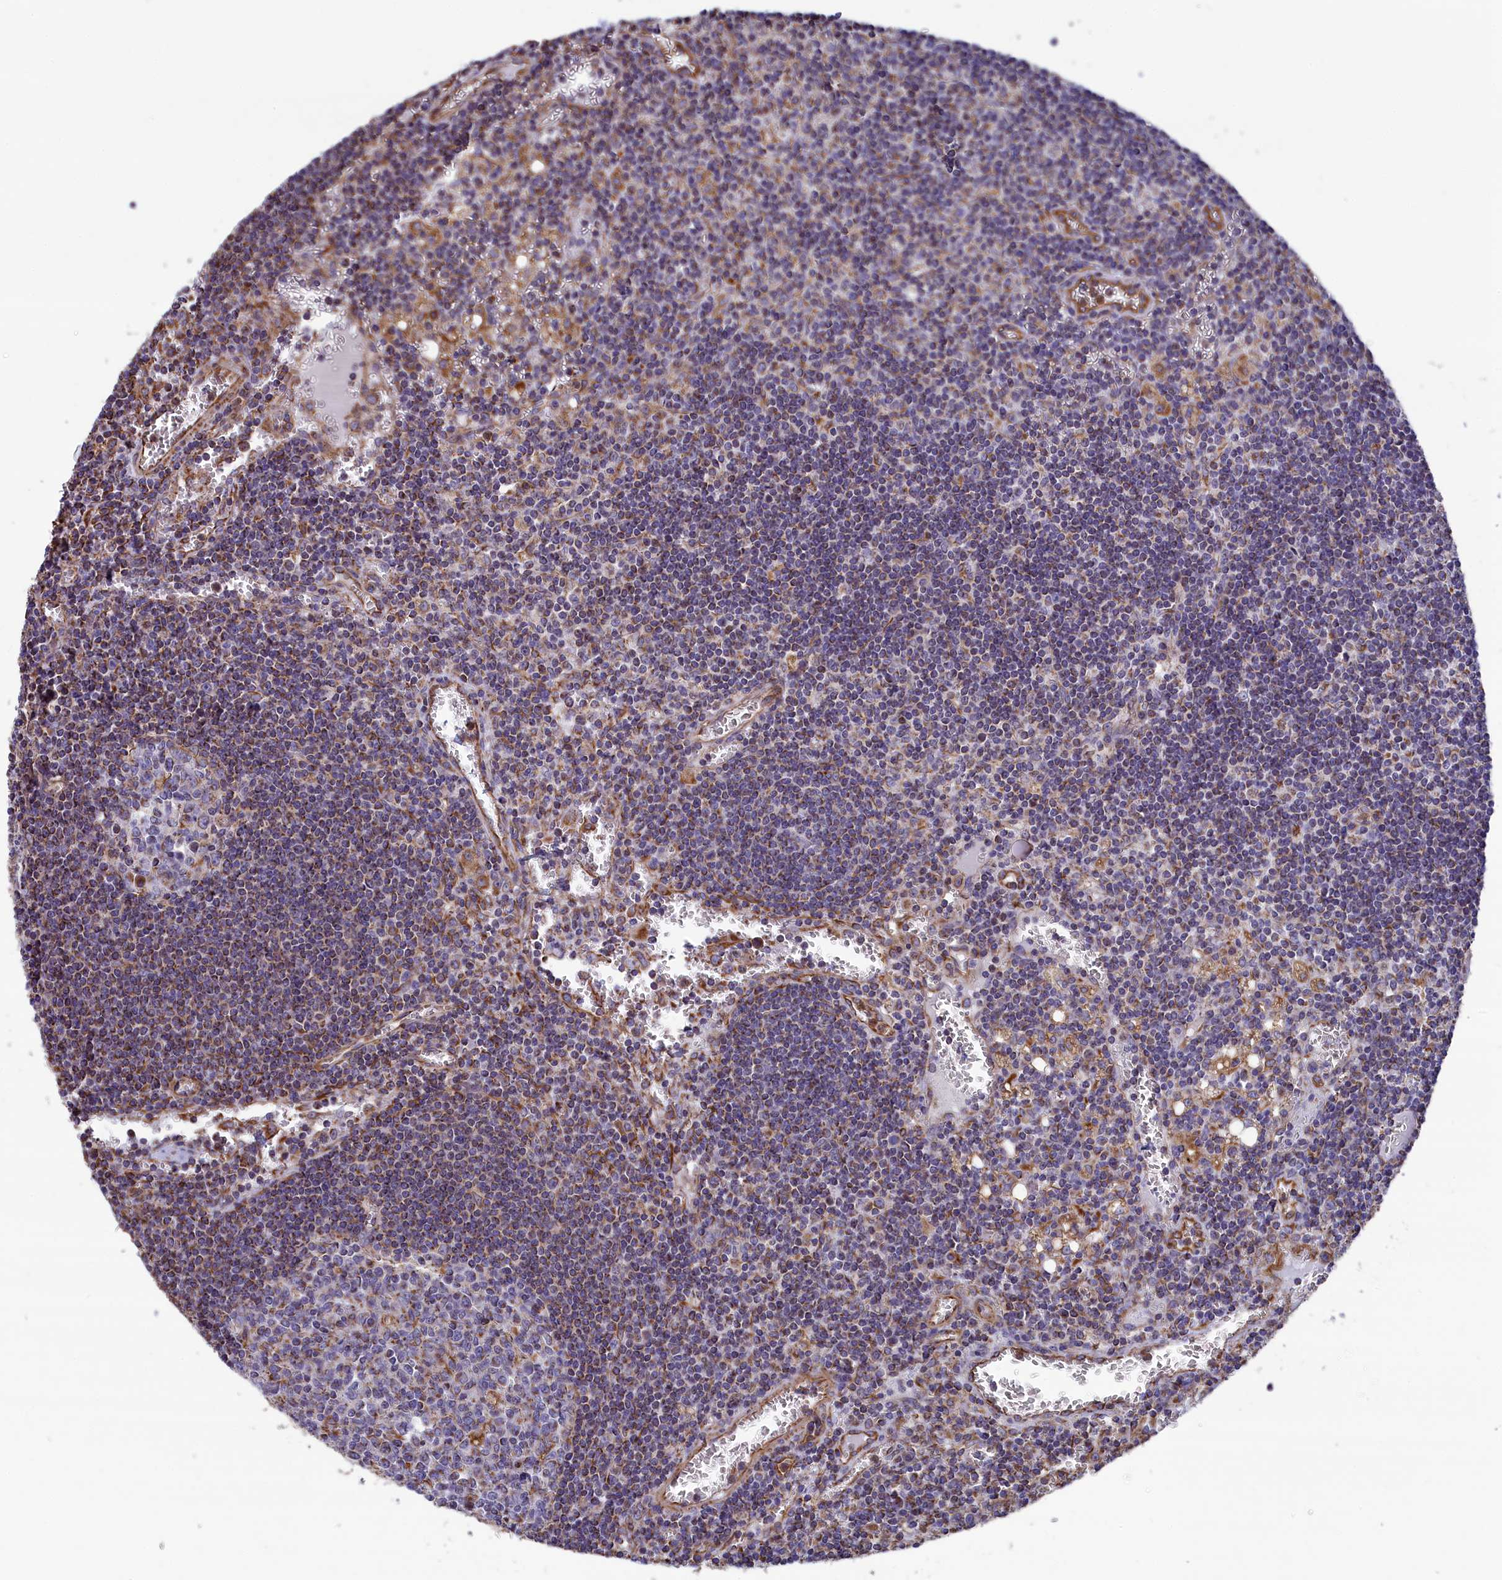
{"staining": {"intensity": "negative", "quantity": "none", "location": "none"}, "tissue": "lymph node", "cell_type": "Germinal center cells", "image_type": "normal", "snomed": [{"axis": "morphology", "description": "Normal tissue, NOS"}, {"axis": "topography", "description": "Lymph node"}], "caption": "DAB immunohistochemical staining of benign lymph node displays no significant expression in germinal center cells.", "gene": "GATB", "patient": {"sex": "female", "age": 73}}